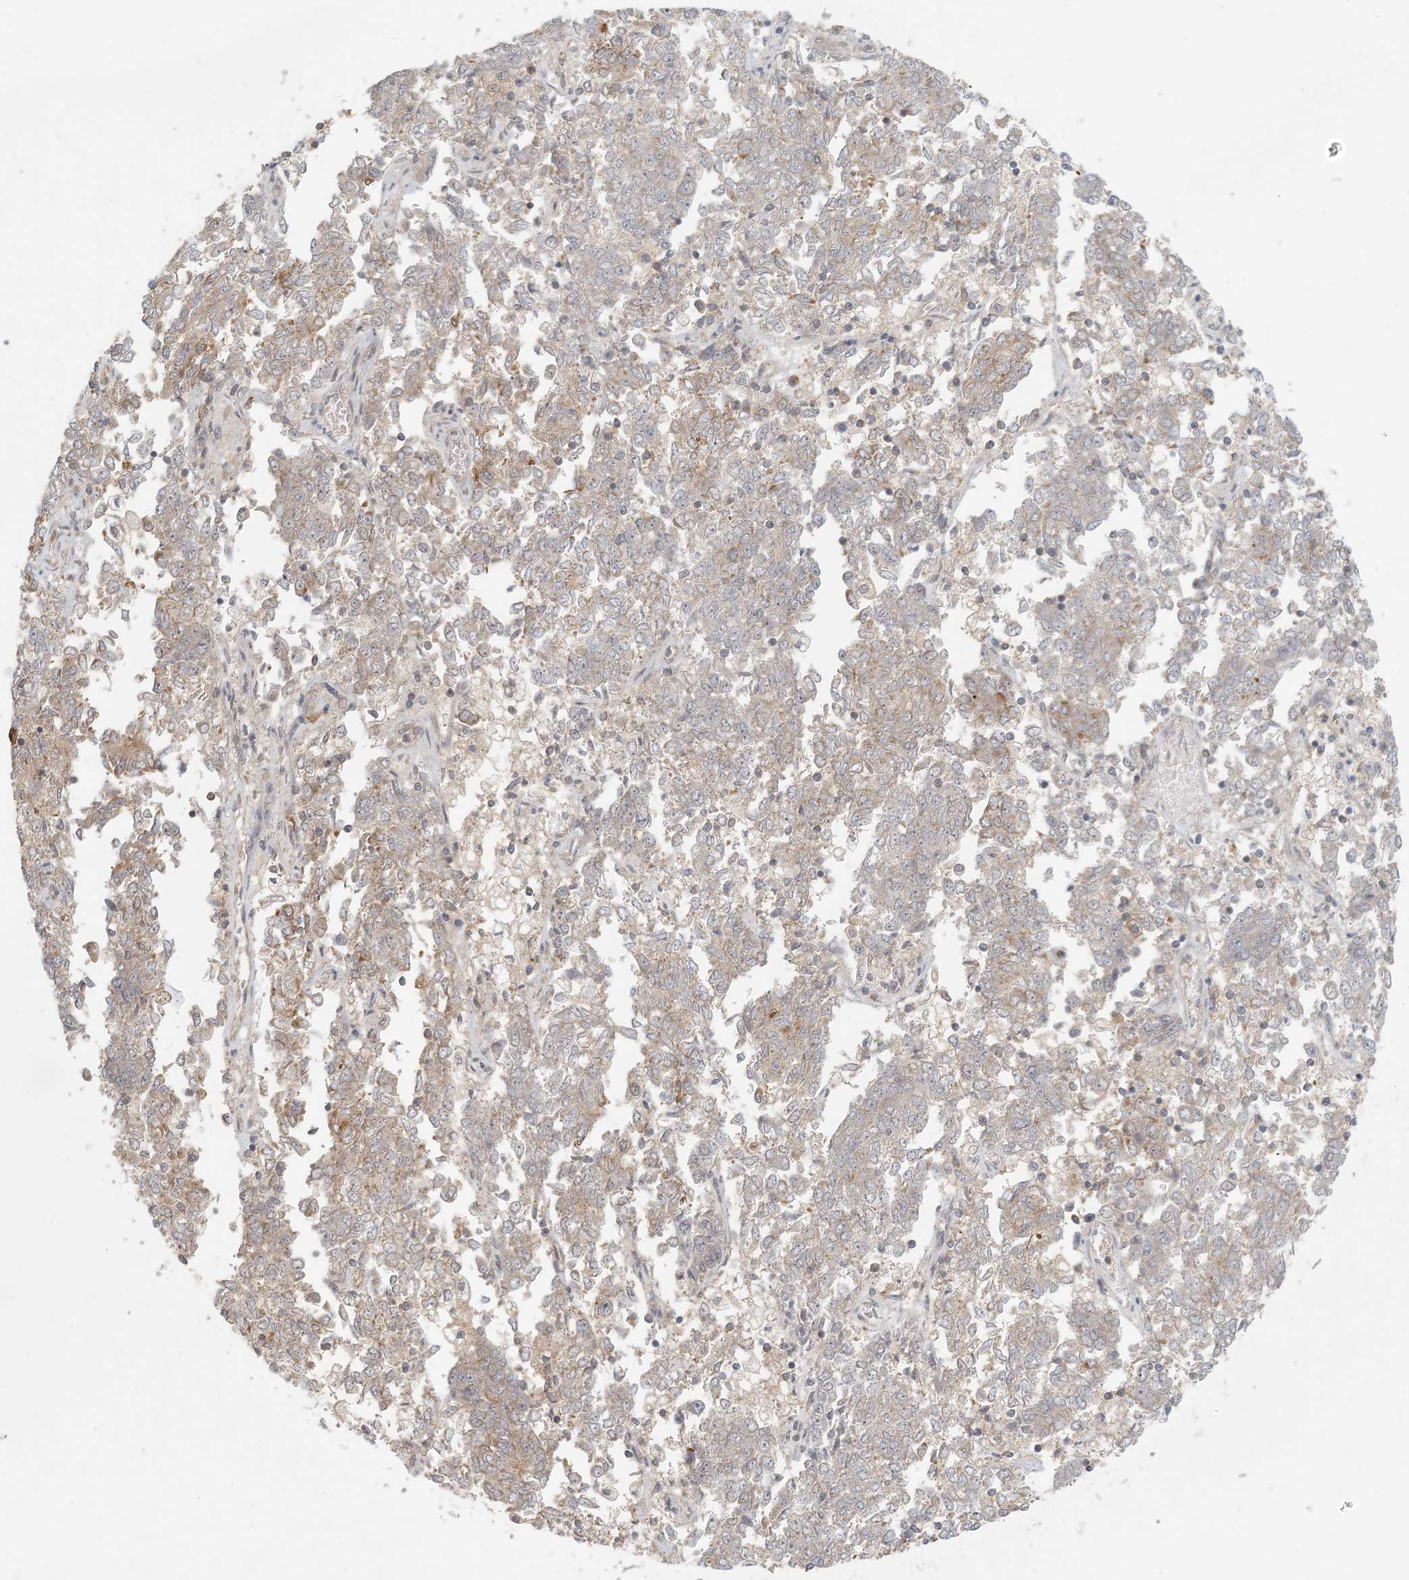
{"staining": {"intensity": "weak", "quantity": "<25%", "location": "cytoplasmic/membranous"}, "tissue": "endometrial cancer", "cell_type": "Tumor cells", "image_type": "cancer", "snomed": [{"axis": "morphology", "description": "Adenocarcinoma, NOS"}, {"axis": "topography", "description": "Endometrium"}], "caption": "Adenocarcinoma (endometrial) stained for a protein using immunohistochemistry shows no positivity tumor cells.", "gene": "OBI1", "patient": {"sex": "female", "age": 80}}